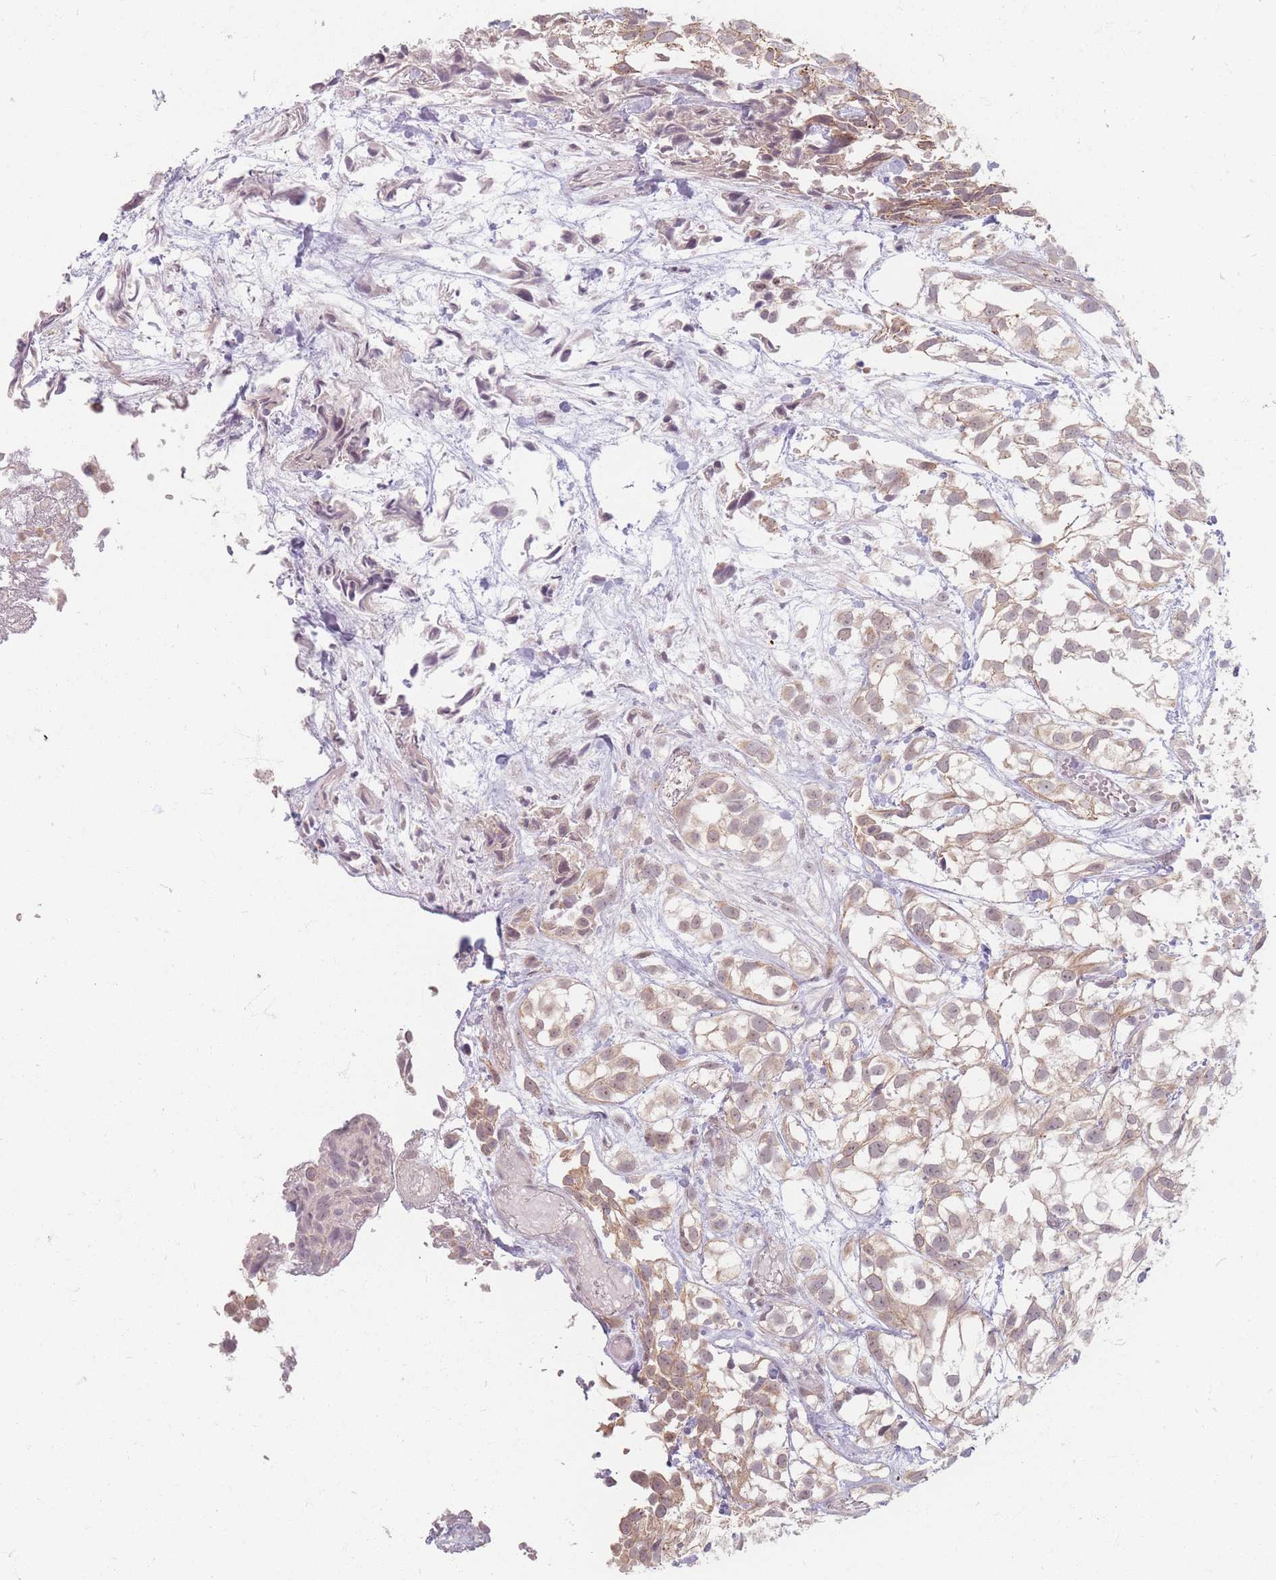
{"staining": {"intensity": "moderate", "quantity": ">75%", "location": "cytoplasmic/membranous"}, "tissue": "urothelial cancer", "cell_type": "Tumor cells", "image_type": "cancer", "snomed": [{"axis": "morphology", "description": "Urothelial carcinoma, High grade"}, {"axis": "topography", "description": "Urinary bladder"}], "caption": "Protein expression analysis of urothelial cancer demonstrates moderate cytoplasmic/membranous expression in about >75% of tumor cells.", "gene": "GABRA6", "patient": {"sex": "male", "age": 56}}